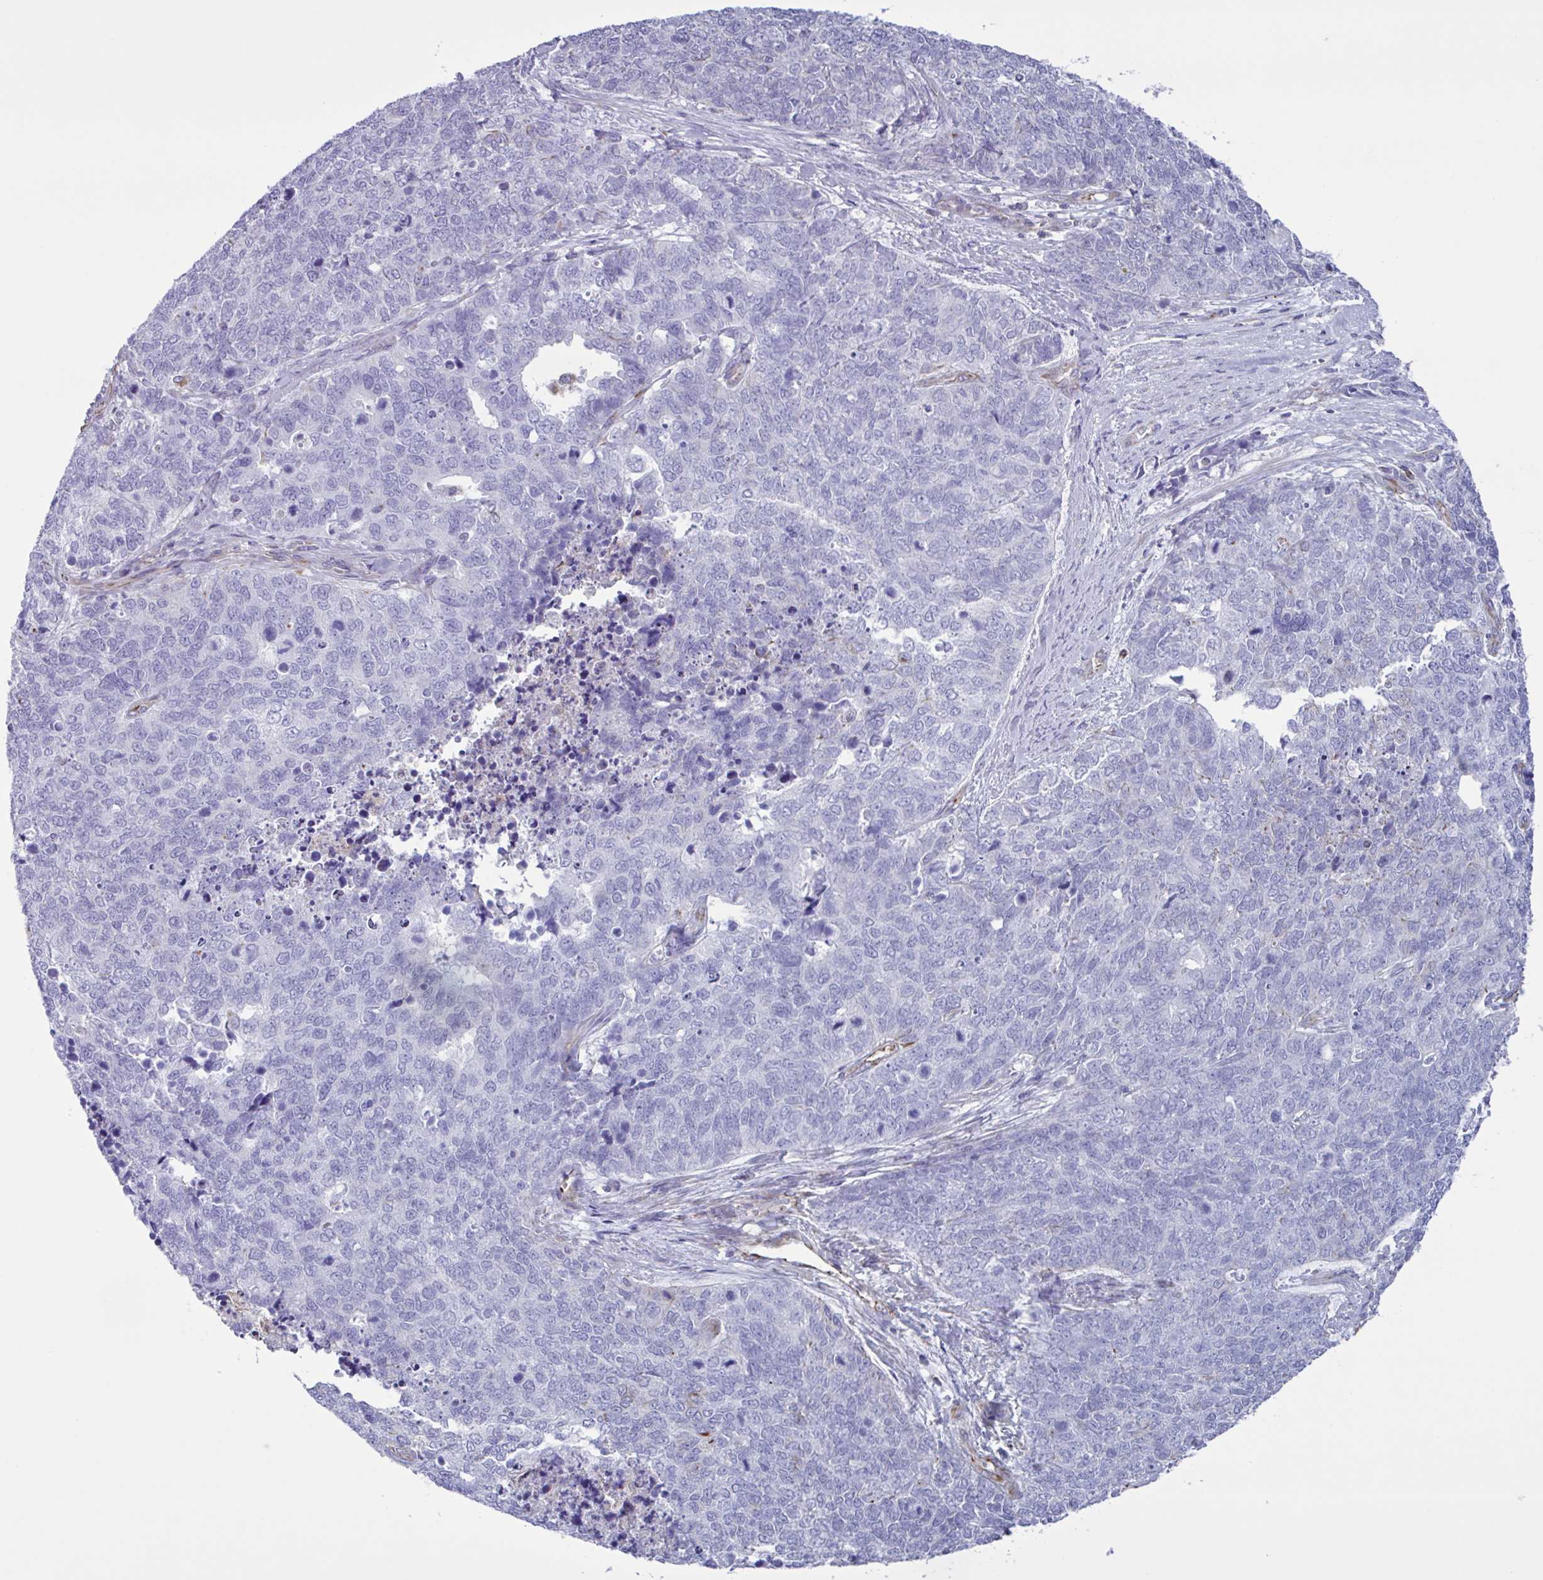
{"staining": {"intensity": "negative", "quantity": "none", "location": "none"}, "tissue": "cervical cancer", "cell_type": "Tumor cells", "image_type": "cancer", "snomed": [{"axis": "morphology", "description": "Adenocarcinoma, NOS"}, {"axis": "topography", "description": "Cervix"}], "caption": "The micrograph reveals no staining of tumor cells in cervical cancer (adenocarcinoma). (IHC, brightfield microscopy, high magnification).", "gene": "TMEM86B", "patient": {"sex": "female", "age": 63}}